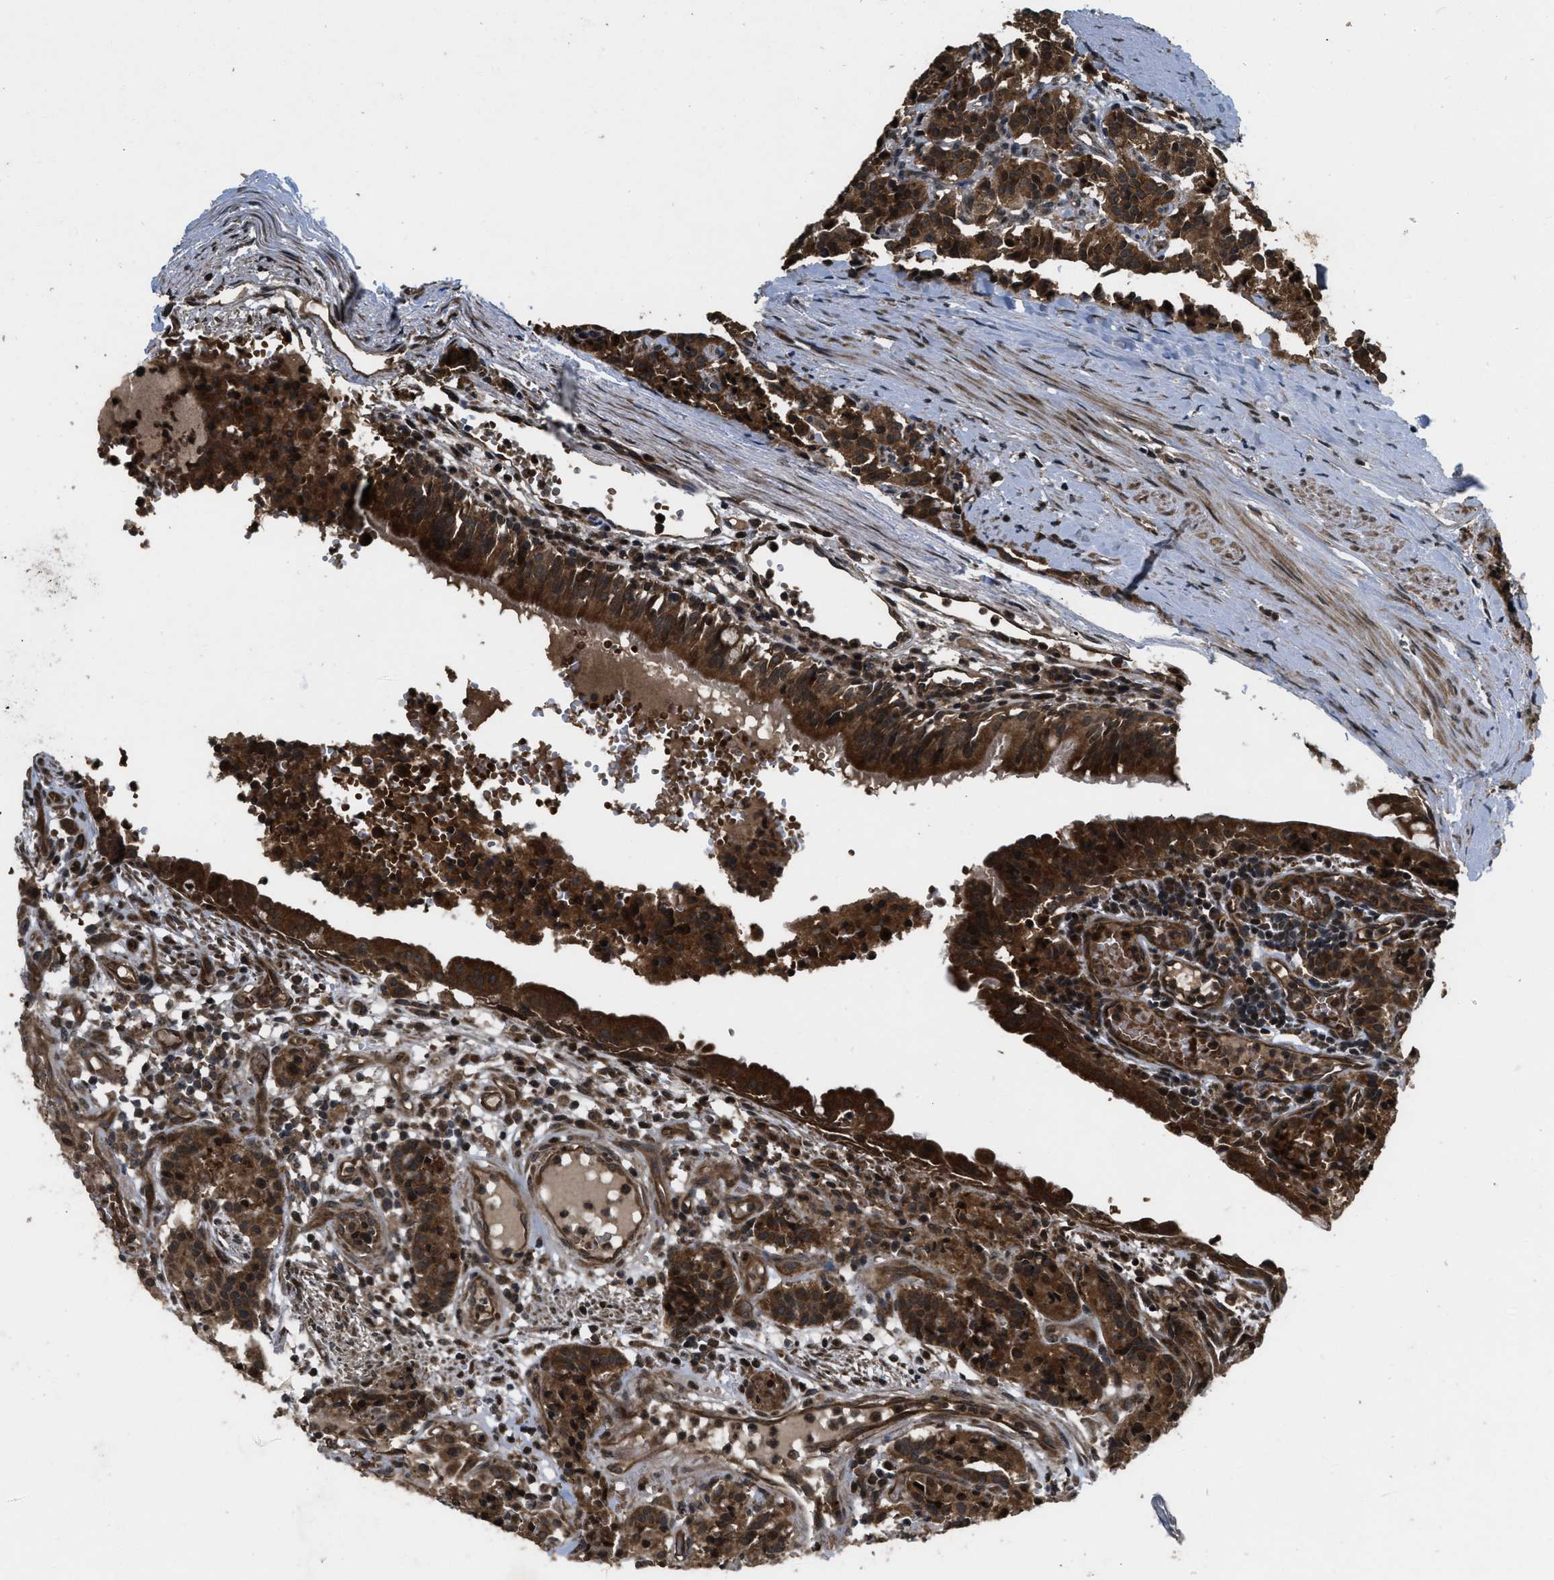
{"staining": {"intensity": "strong", "quantity": ">75%", "location": "cytoplasmic/membranous,nuclear"}, "tissue": "carcinoid", "cell_type": "Tumor cells", "image_type": "cancer", "snomed": [{"axis": "morphology", "description": "Carcinoid, malignant, NOS"}, {"axis": "topography", "description": "Lung"}], "caption": "A brown stain highlights strong cytoplasmic/membranous and nuclear expression of a protein in human carcinoid tumor cells.", "gene": "SPTLC1", "patient": {"sex": "male", "age": 30}}